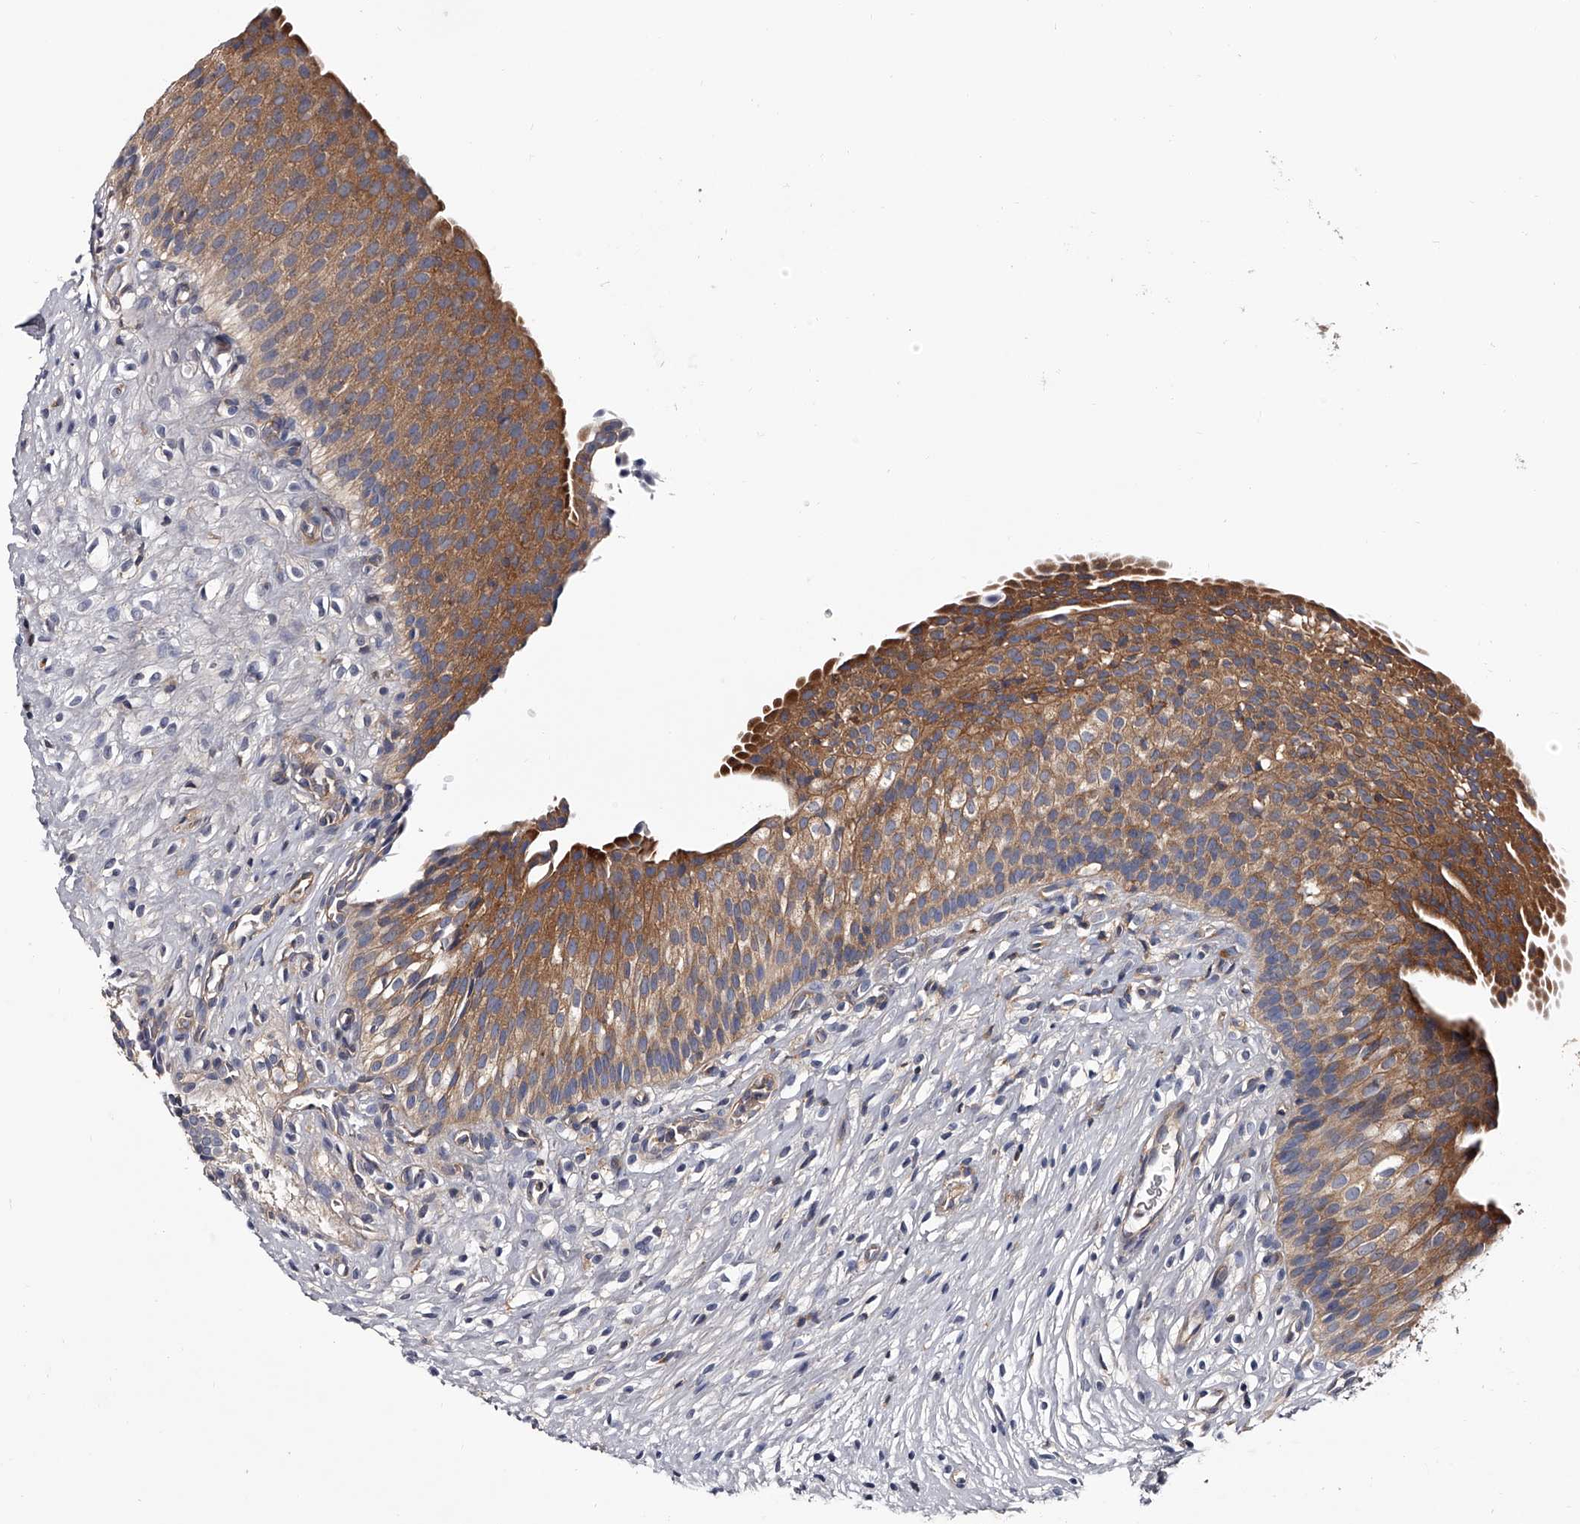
{"staining": {"intensity": "strong", "quantity": ">75%", "location": "cytoplasmic/membranous"}, "tissue": "urinary bladder", "cell_type": "Urothelial cells", "image_type": "normal", "snomed": [{"axis": "morphology", "description": "Normal tissue, NOS"}, {"axis": "topography", "description": "Urinary bladder"}], "caption": "Immunohistochemistry (IHC) (DAB (3,3'-diaminobenzidine)) staining of normal urinary bladder exhibits strong cytoplasmic/membranous protein positivity in approximately >75% of urothelial cells.", "gene": "GAPVD1", "patient": {"sex": "male", "age": 1}}